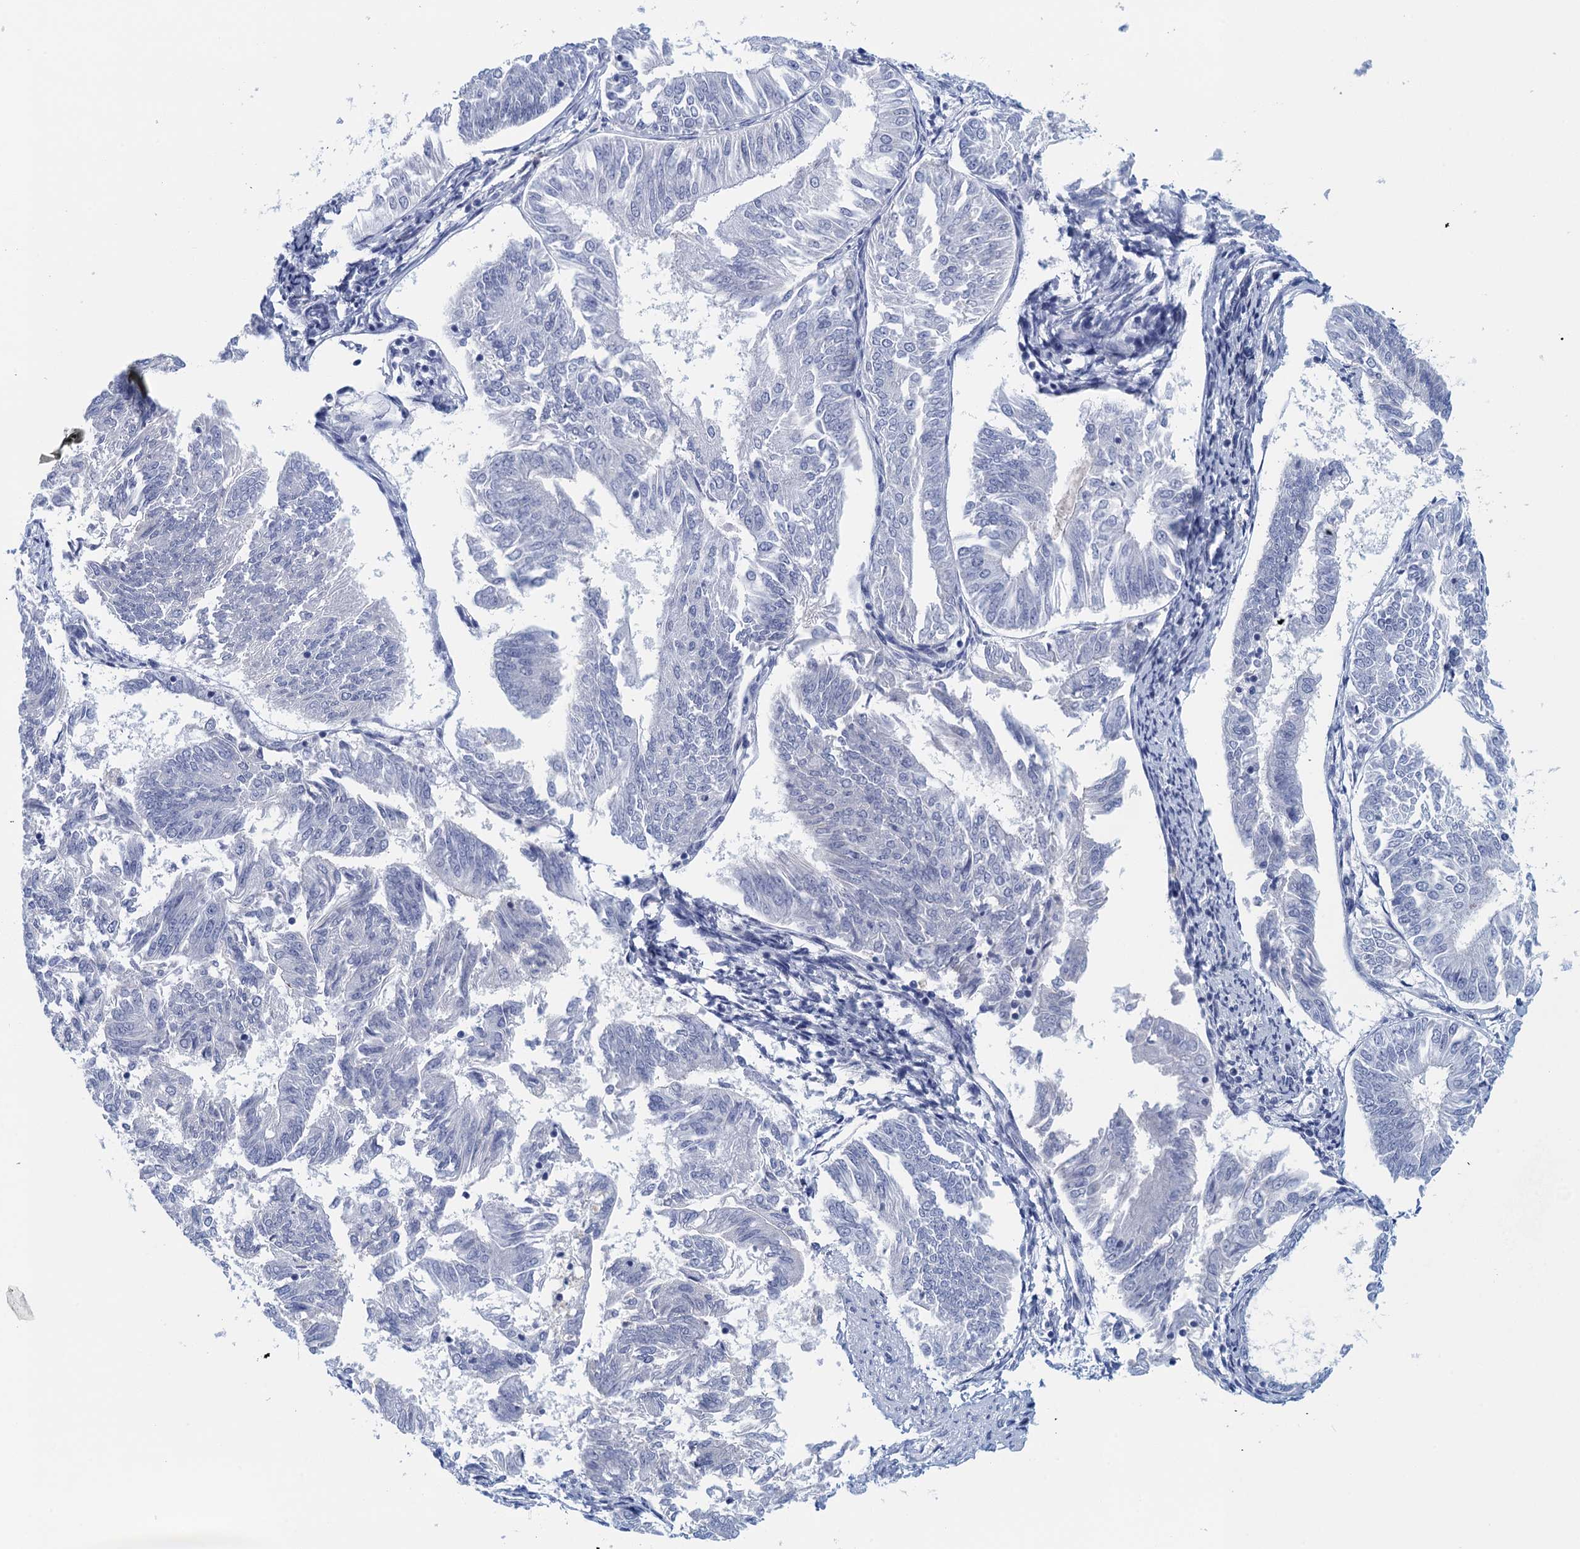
{"staining": {"intensity": "negative", "quantity": "none", "location": "none"}, "tissue": "endometrial cancer", "cell_type": "Tumor cells", "image_type": "cancer", "snomed": [{"axis": "morphology", "description": "Adenocarcinoma, NOS"}, {"axis": "topography", "description": "Endometrium"}], "caption": "A histopathology image of human adenocarcinoma (endometrial) is negative for staining in tumor cells.", "gene": "CYP51A1", "patient": {"sex": "female", "age": 58}}